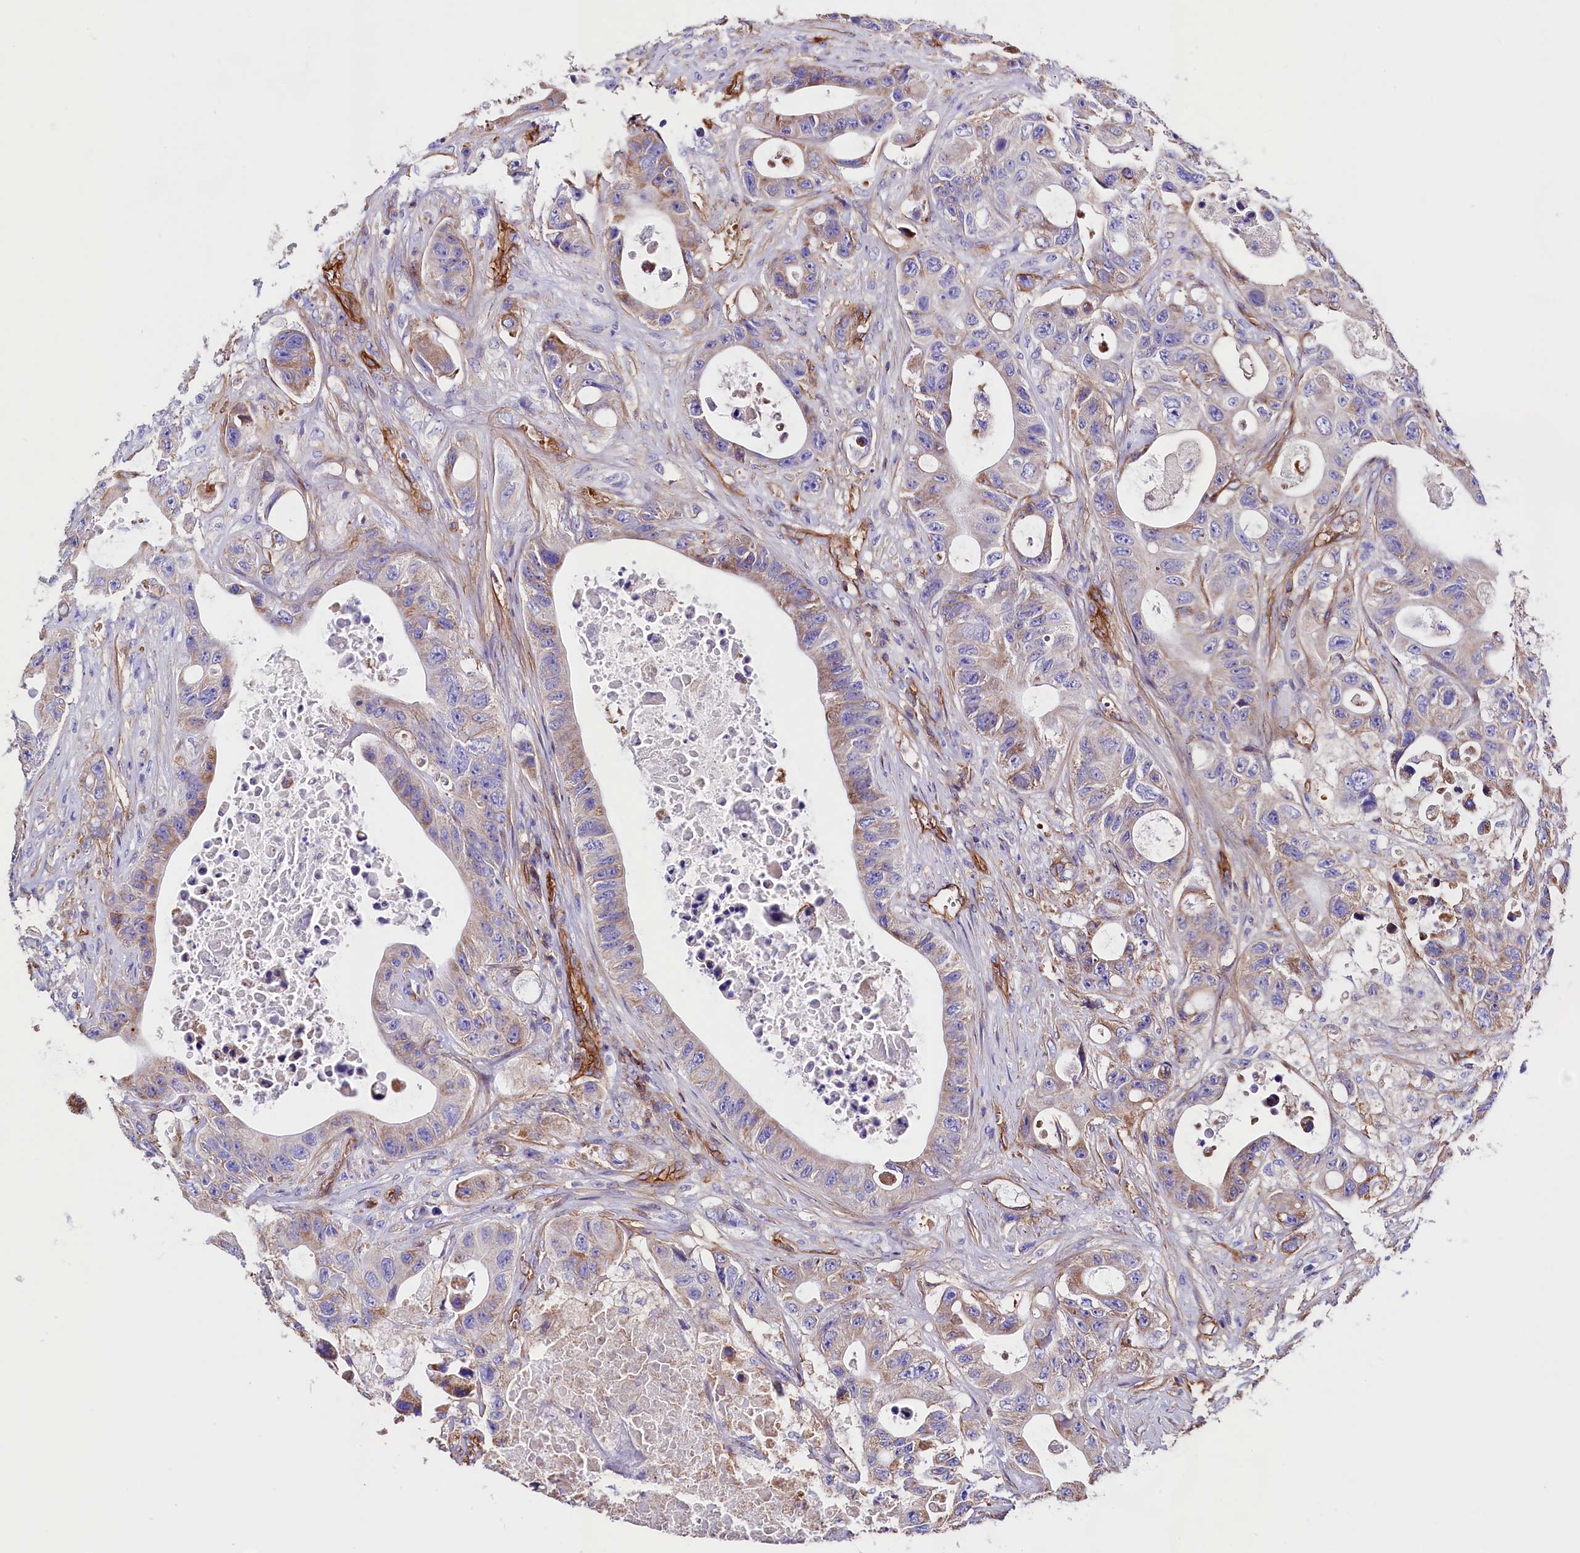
{"staining": {"intensity": "moderate", "quantity": "25%-75%", "location": "cytoplasmic/membranous"}, "tissue": "colorectal cancer", "cell_type": "Tumor cells", "image_type": "cancer", "snomed": [{"axis": "morphology", "description": "Adenocarcinoma, NOS"}, {"axis": "topography", "description": "Colon"}], "caption": "The photomicrograph shows staining of colorectal adenocarcinoma, revealing moderate cytoplasmic/membranous protein staining (brown color) within tumor cells.", "gene": "ATP2B4", "patient": {"sex": "female", "age": 46}}